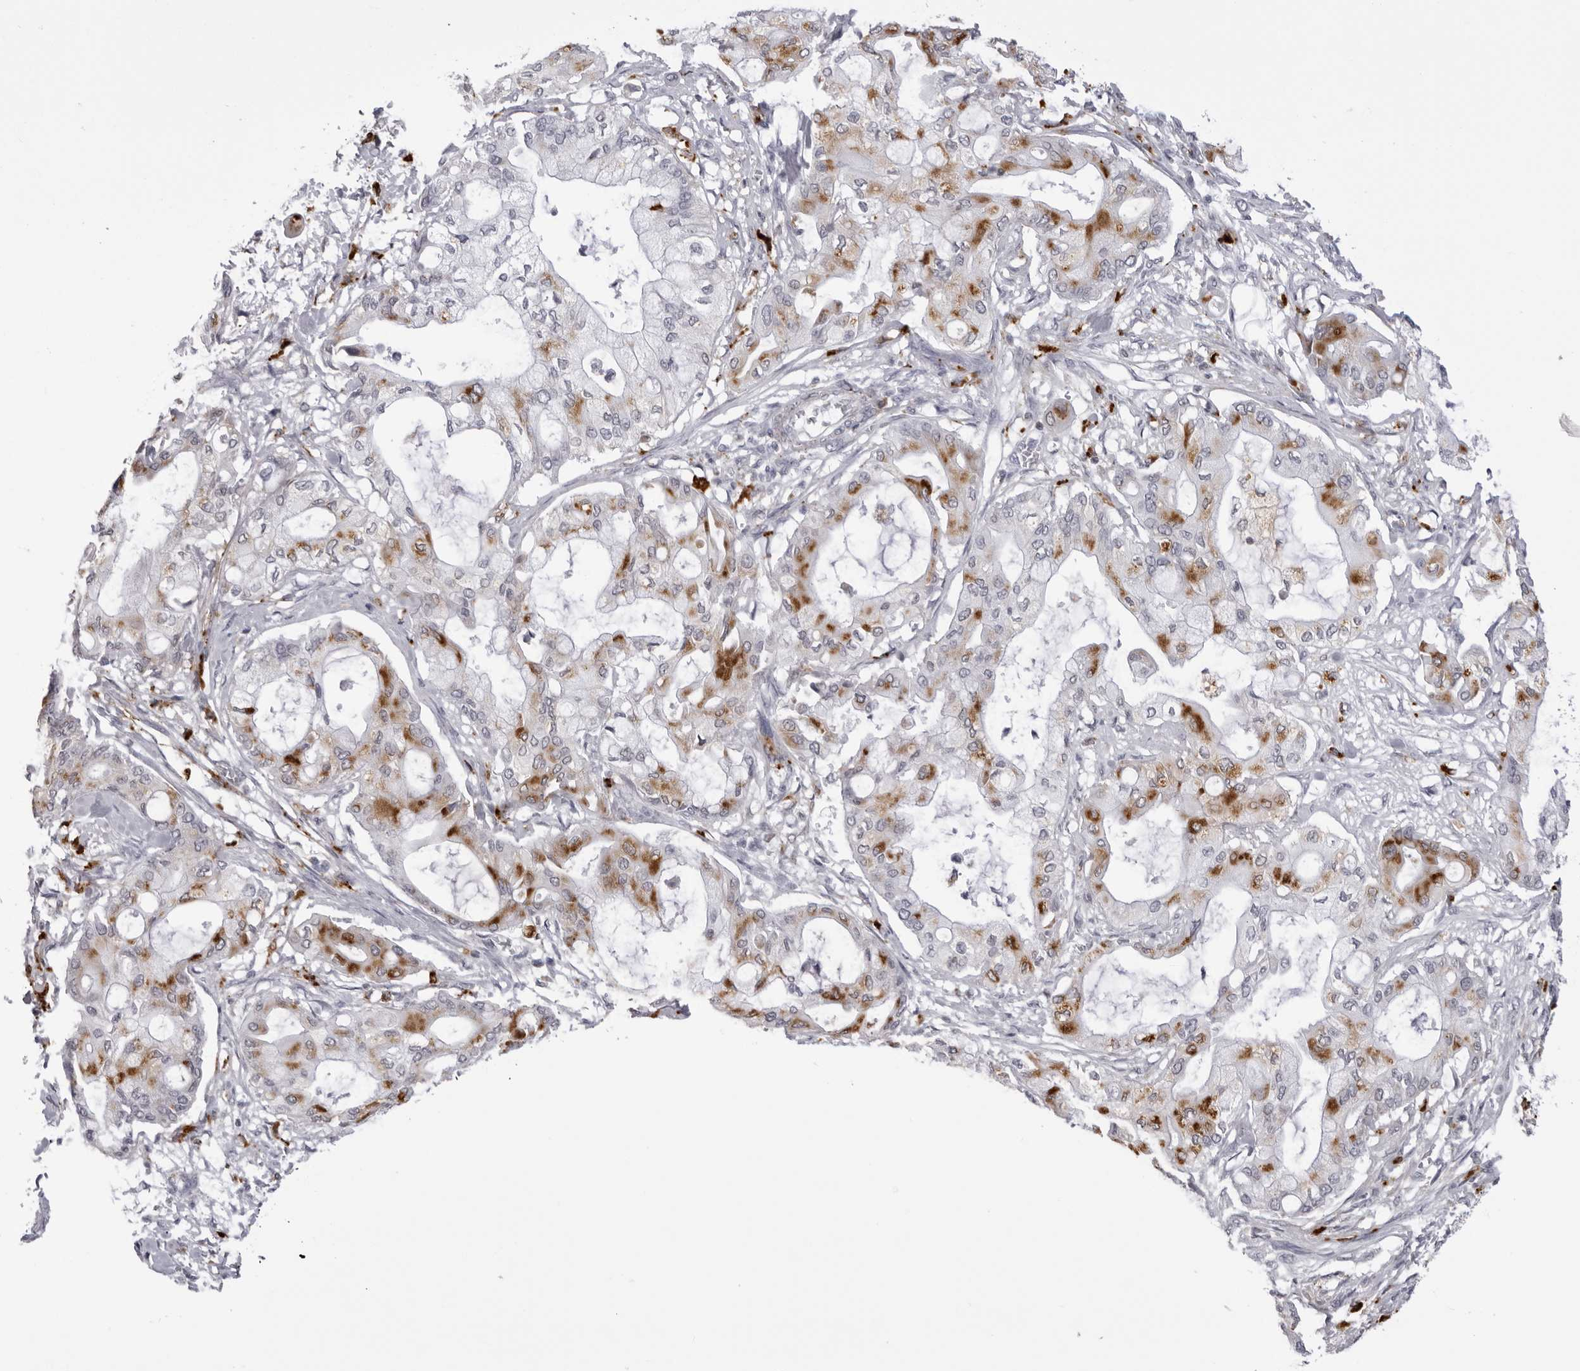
{"staining": {"intensity": "moderate", "quantity": "25%-75%", "location": "cytoplasmic/membranous"}, "tissue": "pancreatic cancer", "cell_type": "Tumor cells", "image_type": "cancer", "snomed": [{"axis": "morphology", "description": "Adenocarcinoma, NOS"}, {"axis": "morphology", "description": "Adenocarcinoma, metastatic, NOS"}, {"axis": "topography", "description": "Lymph node"}, {"axis": "topography", "description": "Pancreas"}, {"axis": "topography", "description": "Duodenum"}], "caption": "A brown stain shows moderate cytoplasmic/membranous positivity of a protein in pancreatic cancer tumor cells.", "gene": "IL25", "patient": {"sex": "female", "age": 64}}